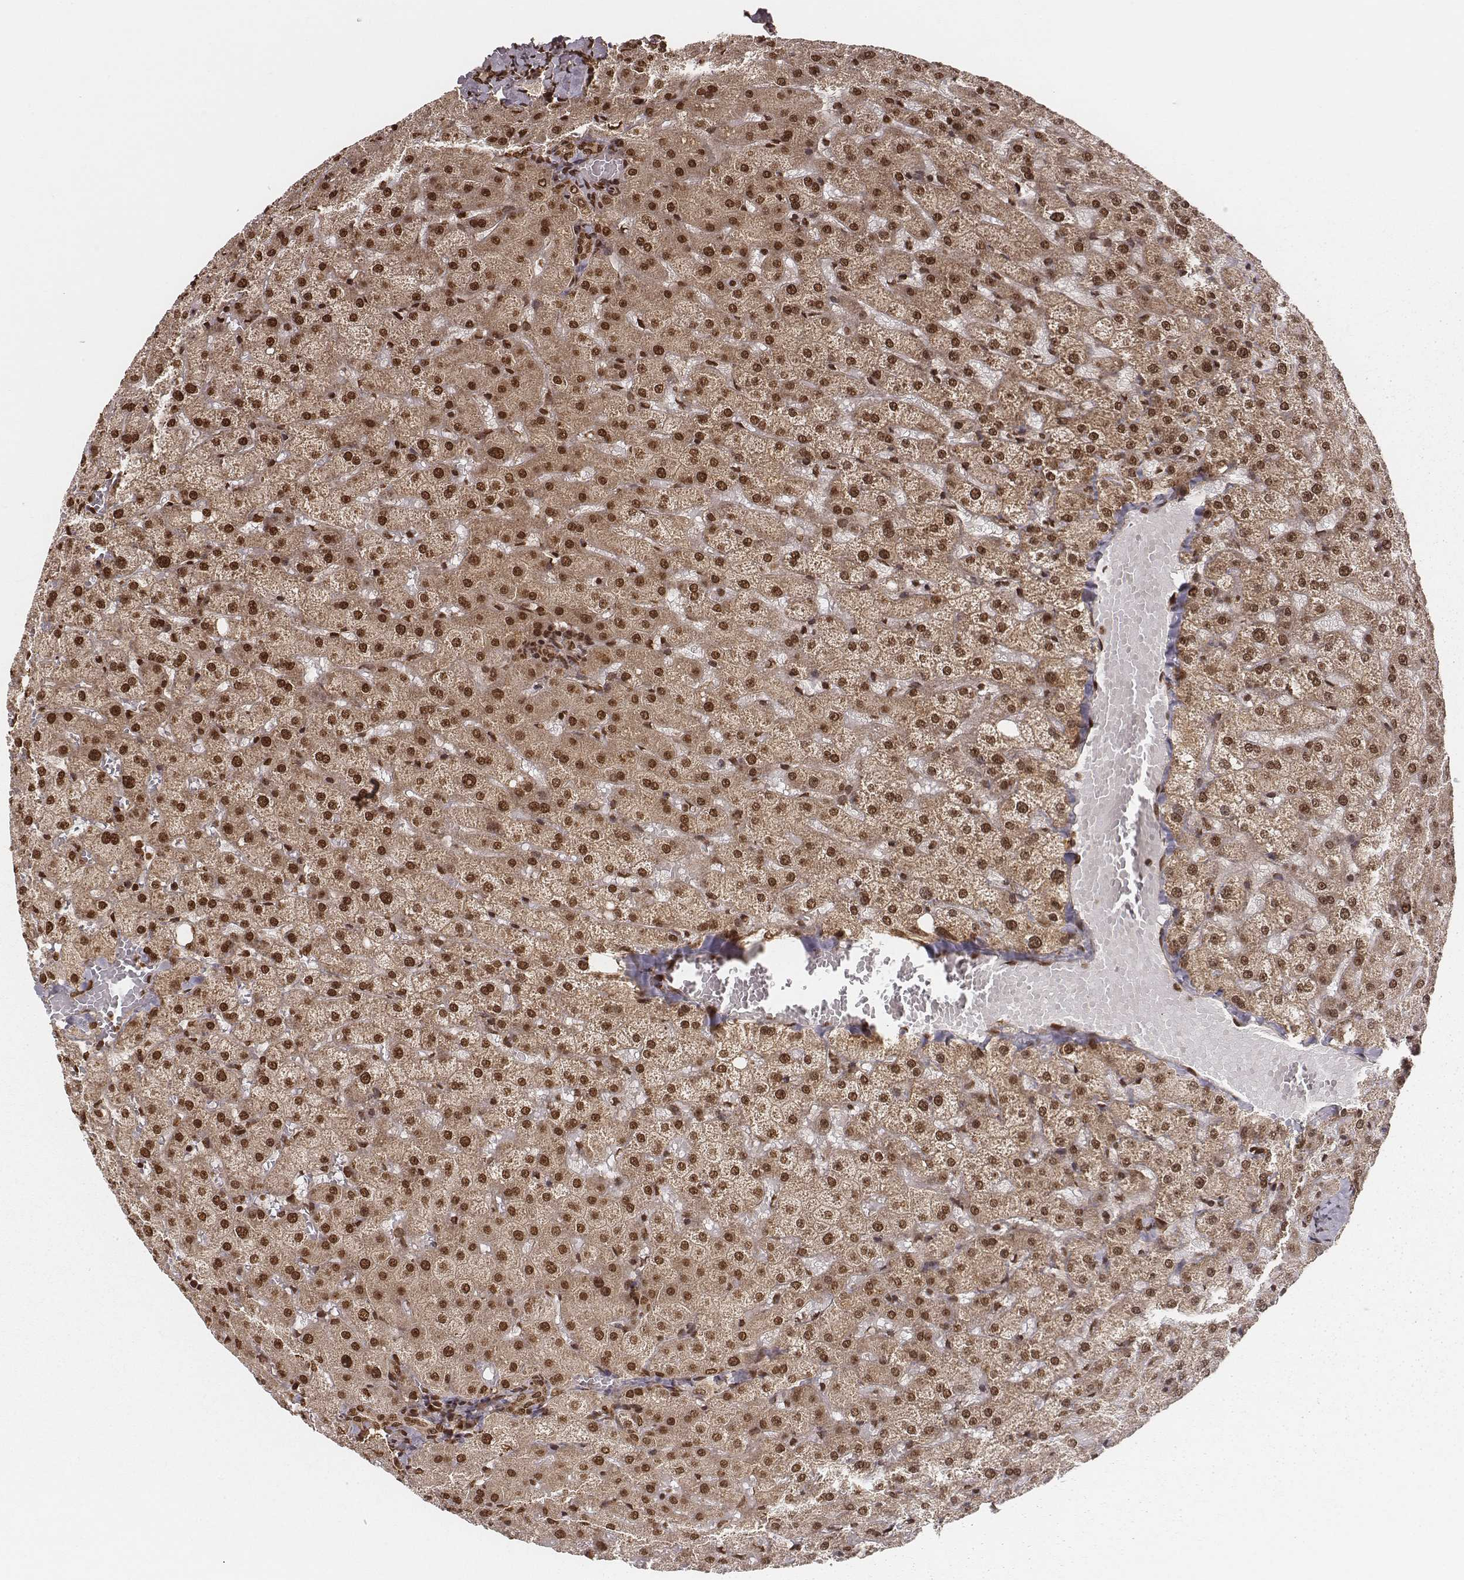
{"staining": {"intensity": "strong", "quantity": ">75%", "location": "nuclear"}, "tissue": "liver", "cell_type": "Cholangiocytes", "image_type": "normal", "snomed": [{"axis": "morphology", "description": "Normal tissue, NOS"}, {"axis": "topography", "description": "Liver"}], "caption": "This micrograph reveals benign liver stained with immunohistochemistry (IHC) to label a protein in brown. The nuclear of cholangiocytes show strong positivity for the protein. Nuclei are counter-stained blue.", "gene": "NFX1", "patient": {"sex": "female", "age": 50}}